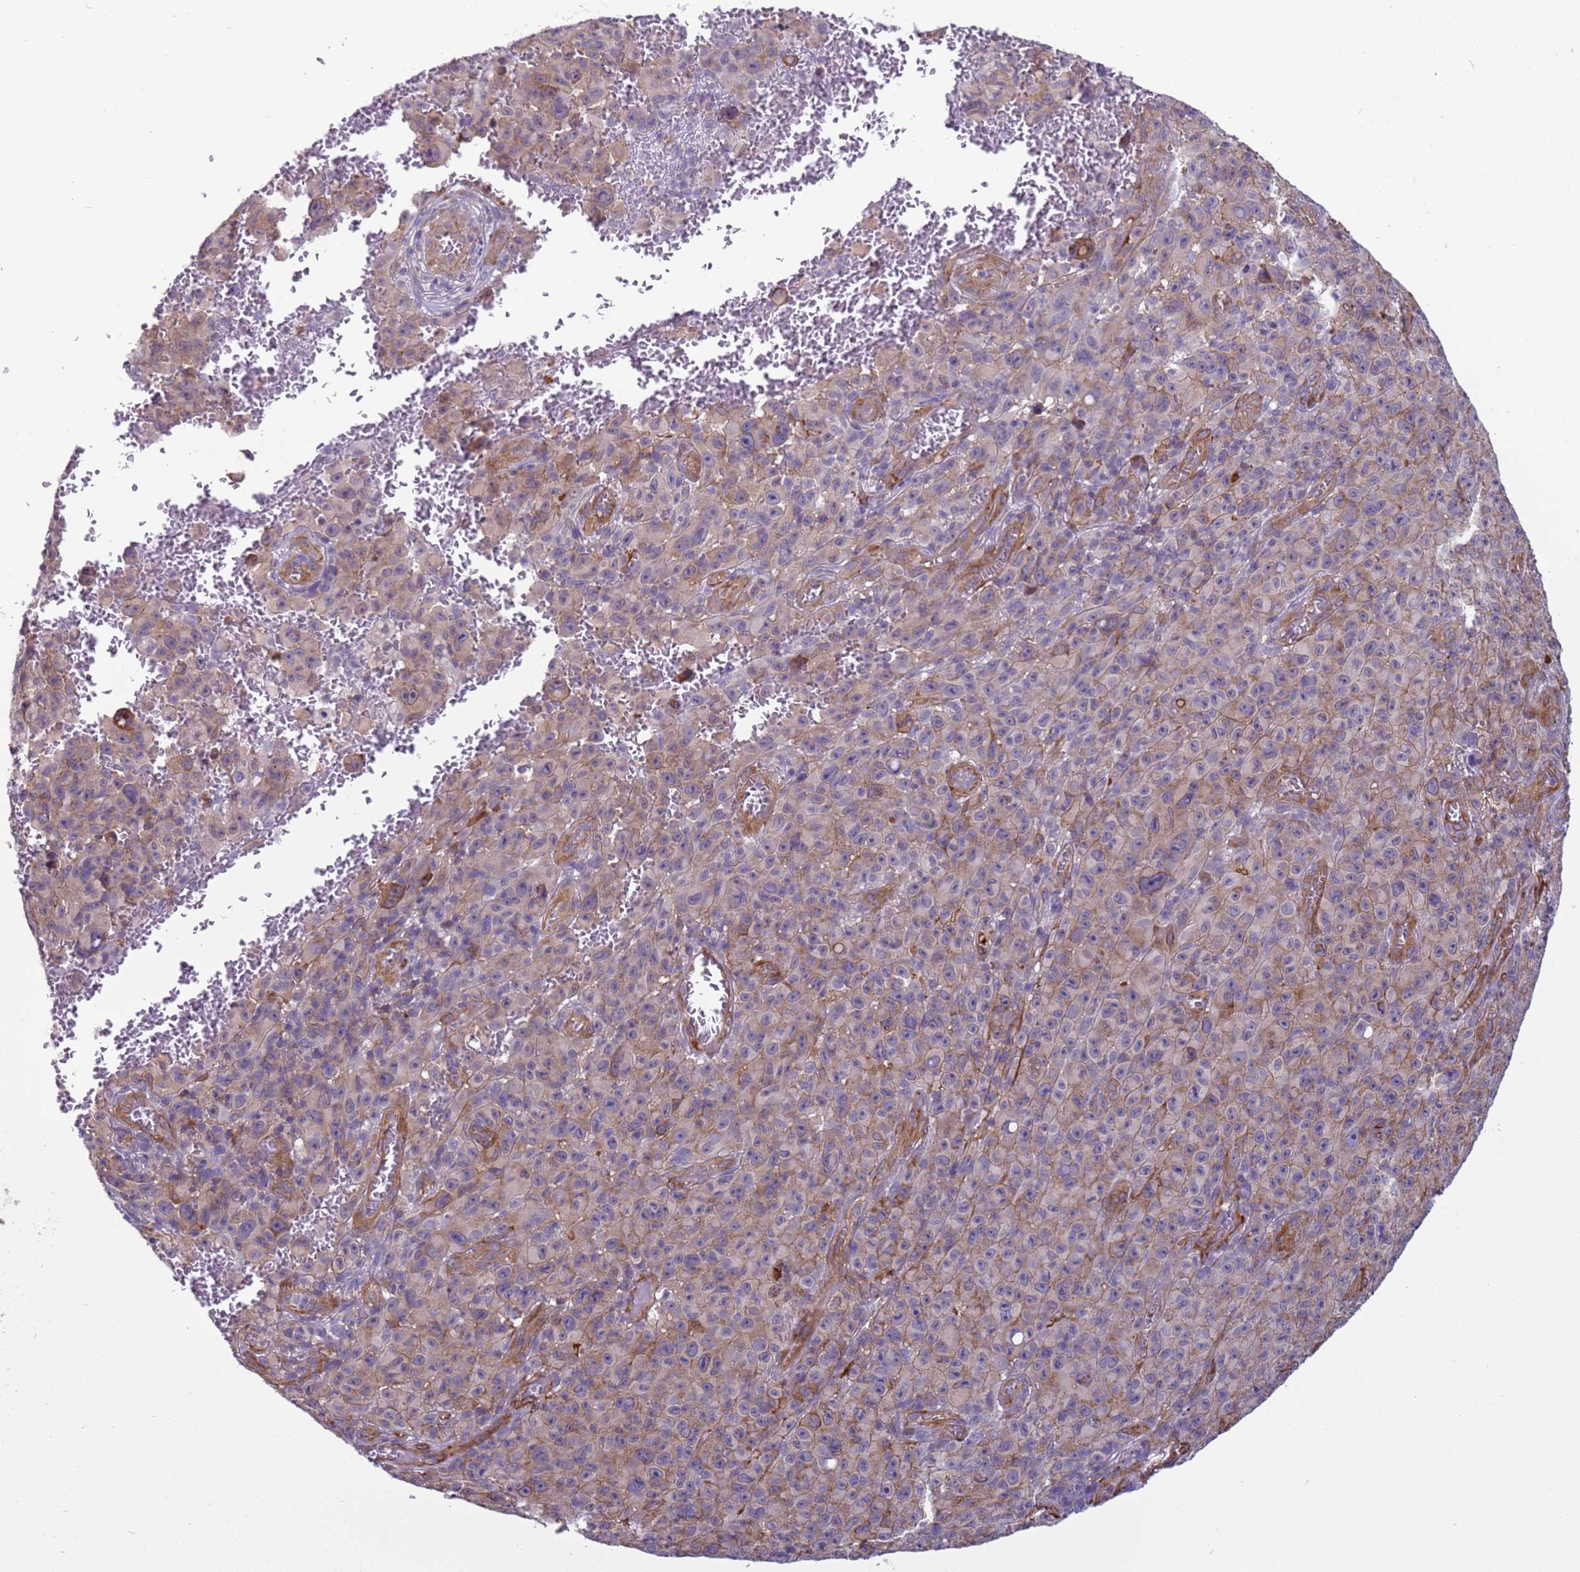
{"staining": {"intensity": "weak", "quantity": "25%-75%", "location": "cytoplasmic/membranous"}, "tissue": "melanoma", "cell_type": "Tumor cells", "image_type": "cancer", "snomed": [{"axis": "morphology", "description": "Malignant melanoma, NOS"}, {"axis": "topography", "description": "Skin"}], "caption": "Human malignant melanoma stained with a brown dye displays weak cytoplasmic/membranous positive staining in approximately 25%-75% of tumor cells.", "gene": "ITGB4", "patient": {"sex": "female", "age": 82}}